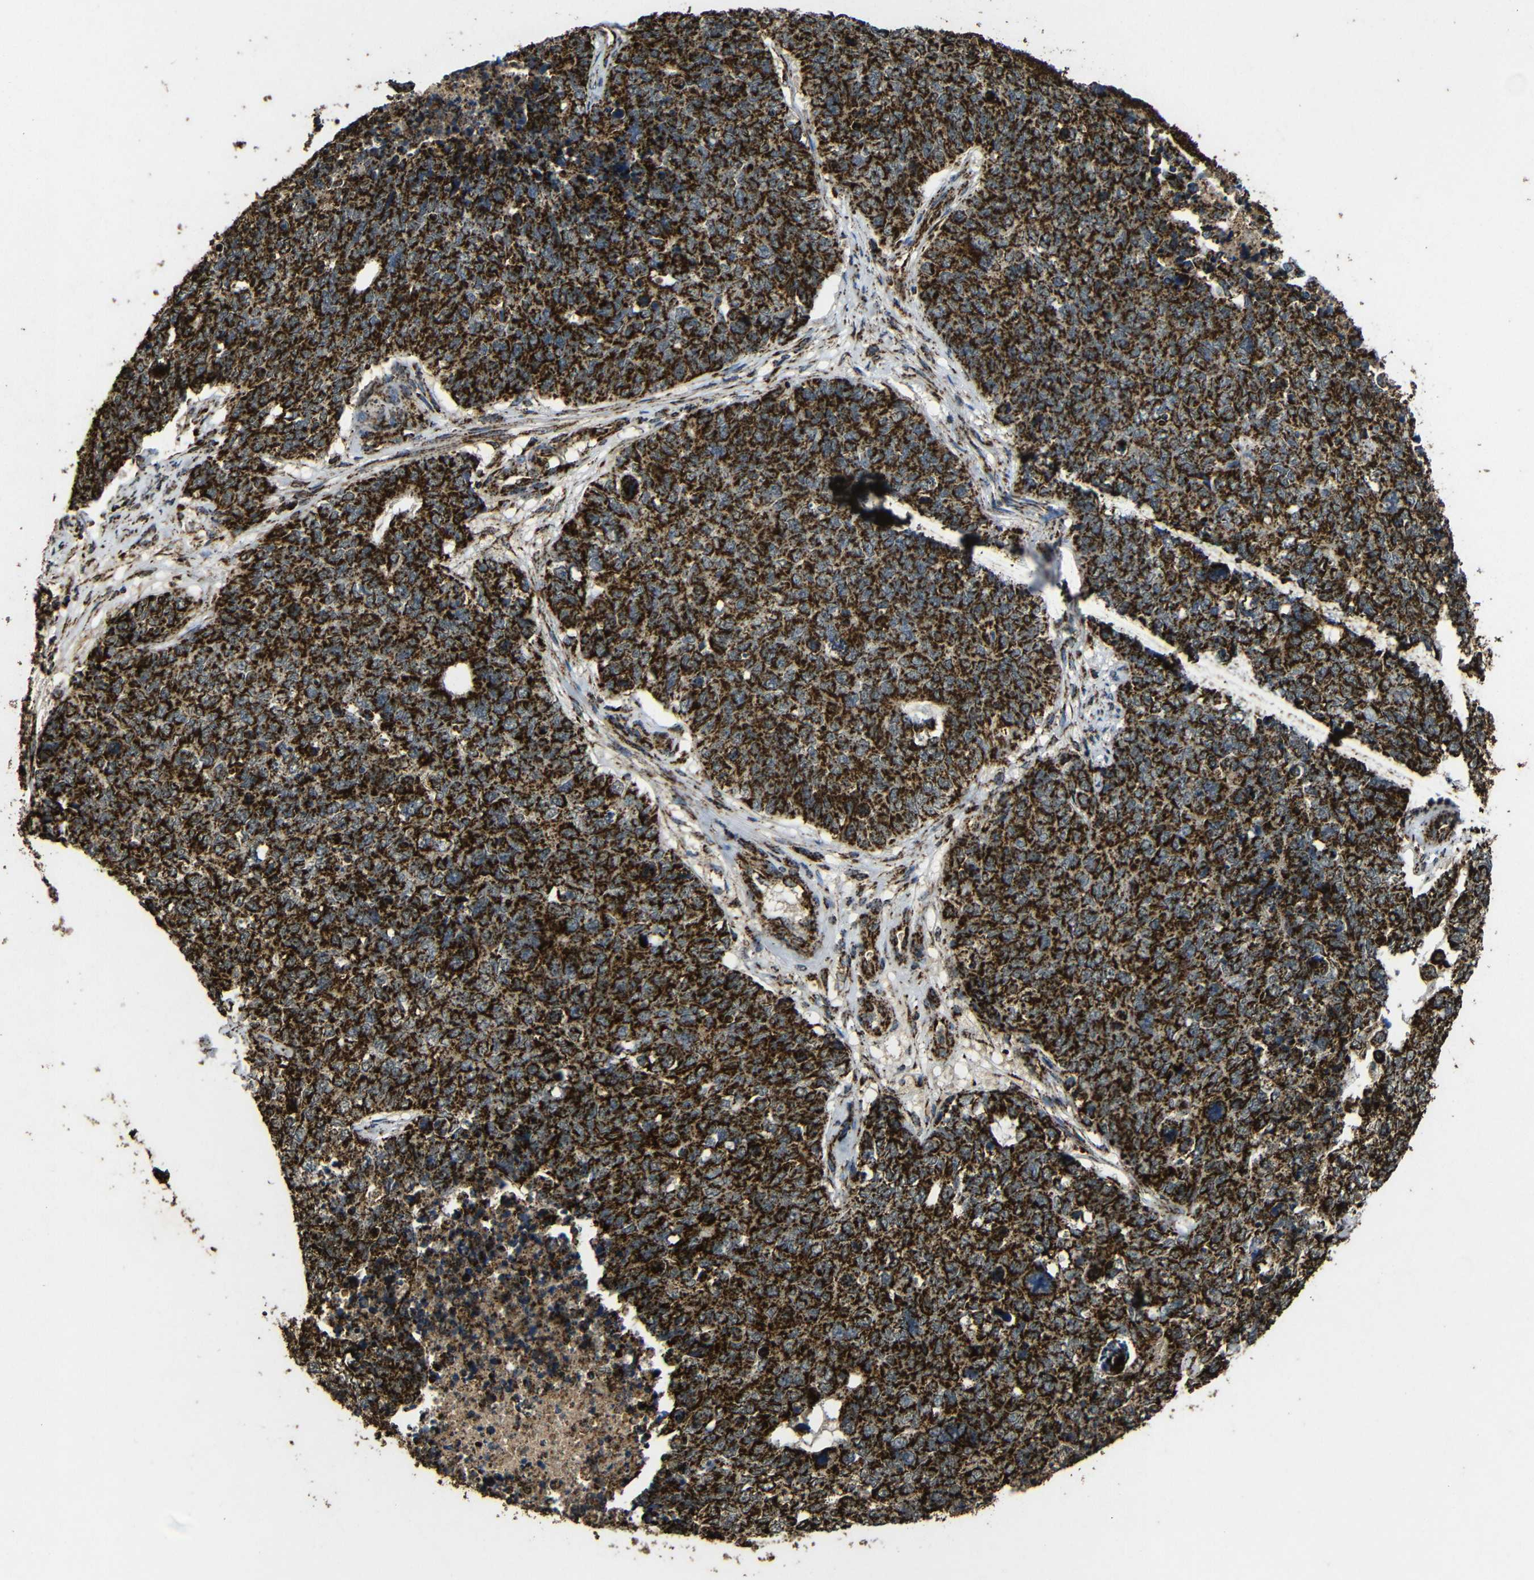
{"staining": {"intensity": "strong", "quantity": ">75%", "location": "cytoplasmic/membranous"}, "tissue": "cervical cancer", "cell_type": "Tumor cells", "image_type": "cancer", "snomed": [{"axis": "morphology", "description": "Squamous cell carcinoma, NOS"}, {"axis": "topography", "description": "Cervix"}], "caption": "DAB immunohistochemical staining of cervical squamous cell carcinoma exhibits strong cytoplasmic/membranous protein positivity in approximately >75% of tumor cells. The protein is stained brown, and the nuclei are stained in blue (DAB IHC with brightfield microscopy, high magnification).", "gene": "ATP5F1A", "patient": {"sex": "female", "age": 63}}